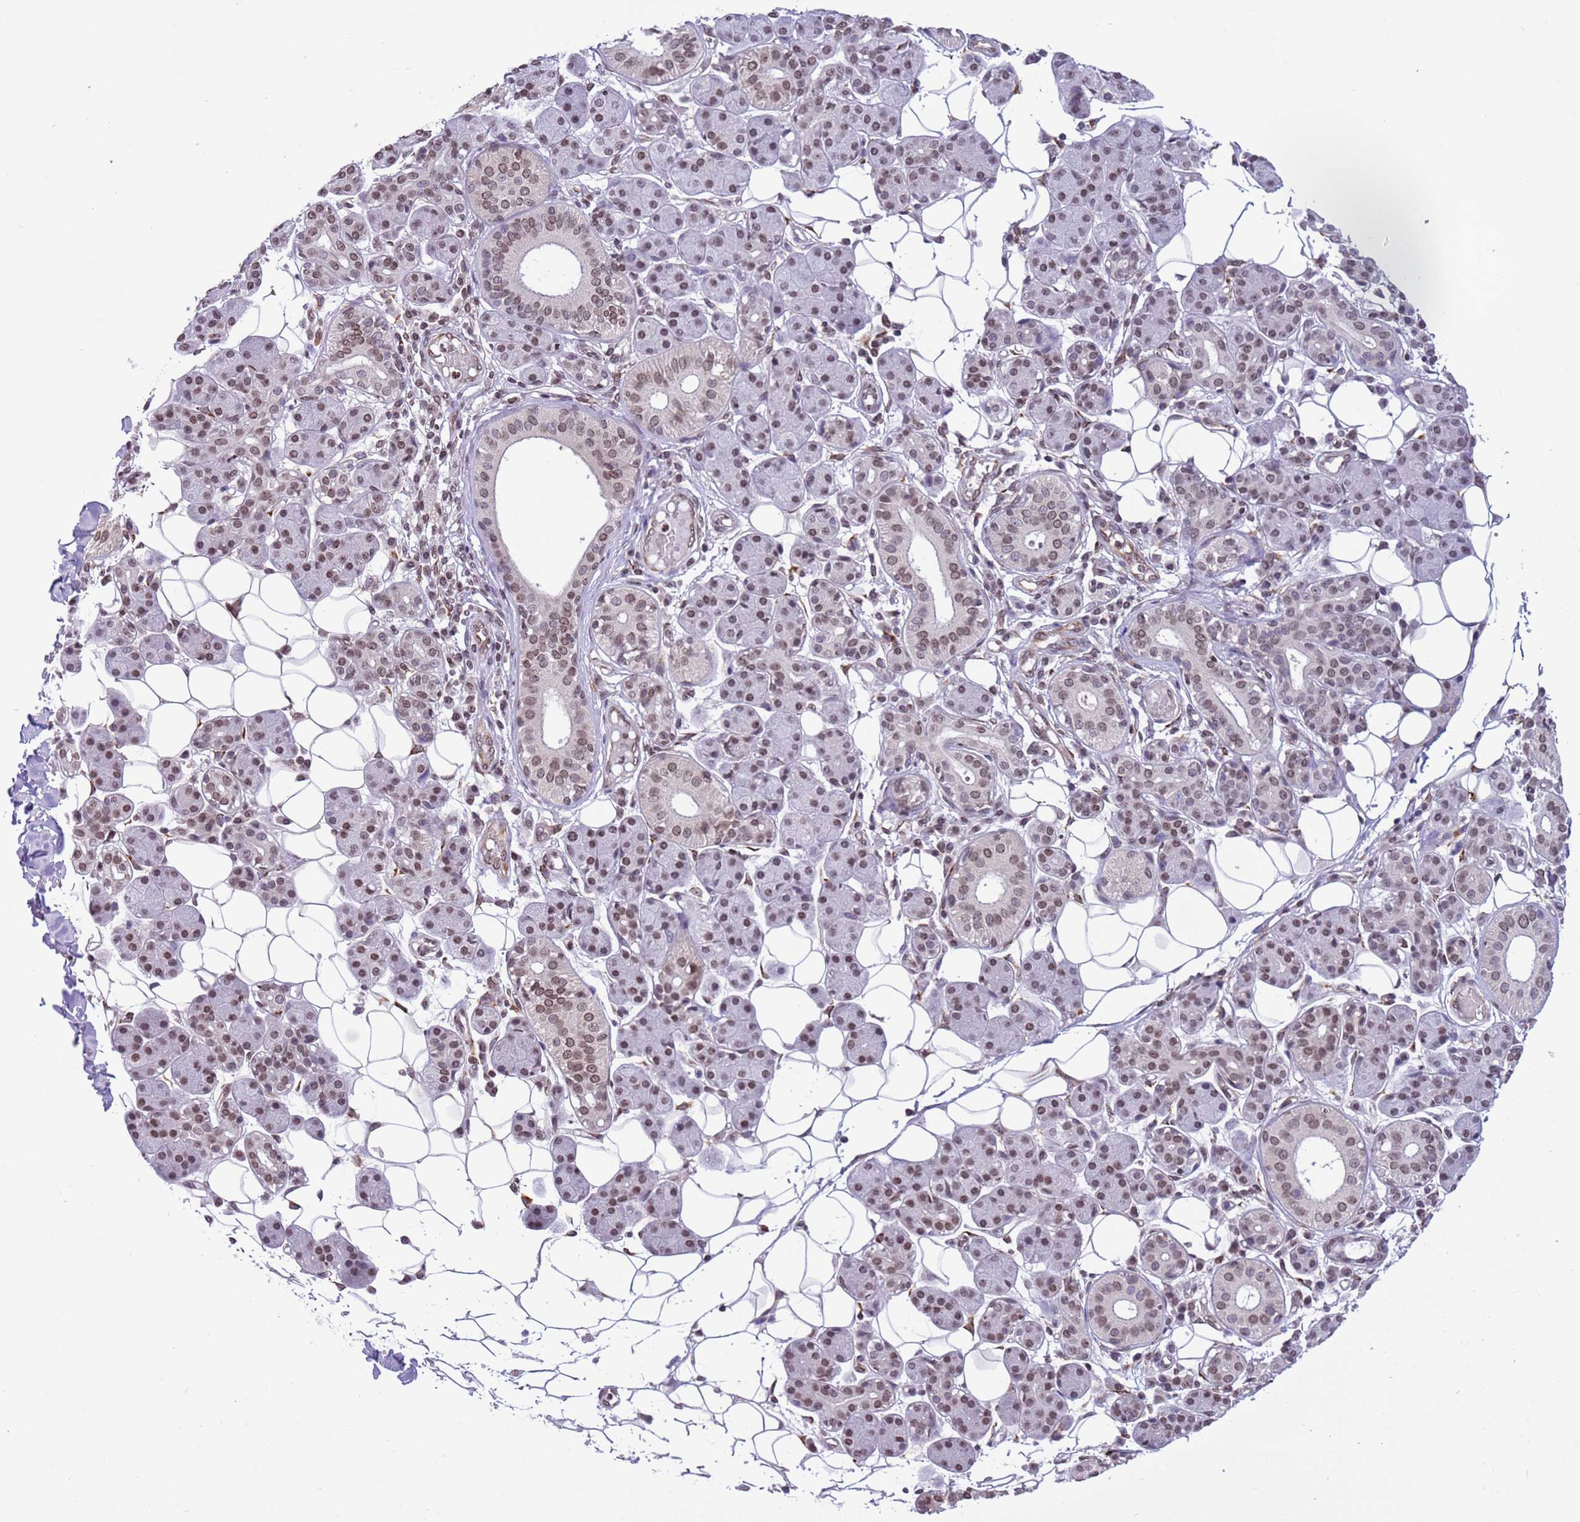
{"staining": {"intensity": "moderate", "quantity": "25%-75%", "location": "nuclear"}, "tissue": "salivary gland", "cell_type": "Glandular cells", "image_type": "normal", "snomed": [{"axis": "morphology", "description": "Normal tissue, NOS"}, {"axis": "topography", "description": "Salivary gland"}], "caption": "Benign salivary gland displays moderate nuclear staining in about 25%-75% of glandular cells.", "gene": "NRIP1", "patient": {"sex": "female", "age": 33}}